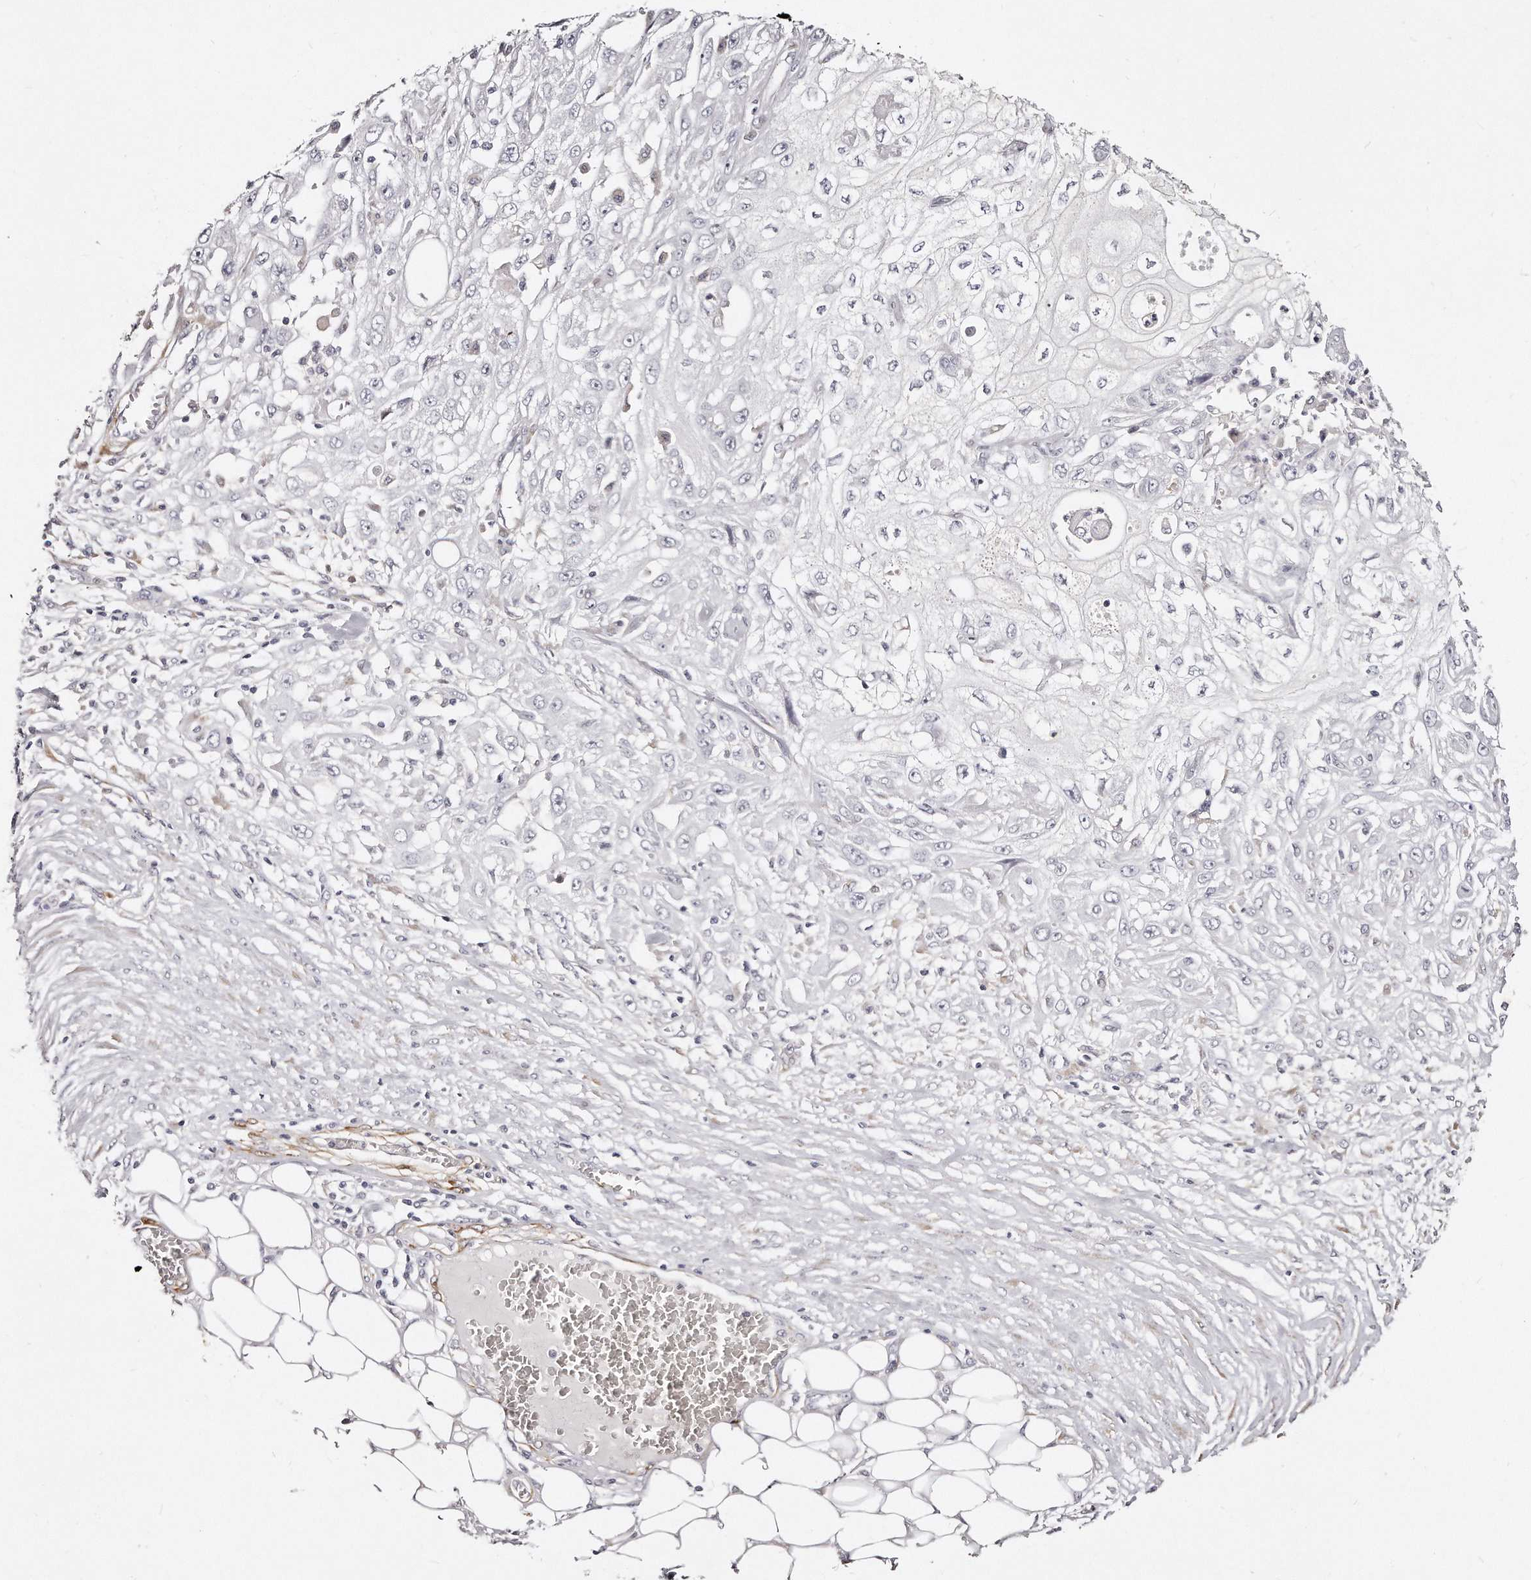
{"staining": {"intensity": "negative", "quantity": "none", "location": "none"}, "tissue": "skin cancer", "cell_type": "Tumor cells", "image_type": "cancer", "snomed": [{"axis": "morphology", "description": "Squamous cell carcinoma, NOS"}, {"axis": "morphology", "description": "Squamous cell carcinoma, metastatic, NOS"}, {"axis": "topography", "description": "Skin"}, {"axis": "topography", "description": "Lymph node"}], "caption": "The histopathology image exhibits no staining of tumor cells in skin cancer (squamous cell carcinoma).", "gene": "LMOD1", "patient": {"sex": "male", "age": 75}}